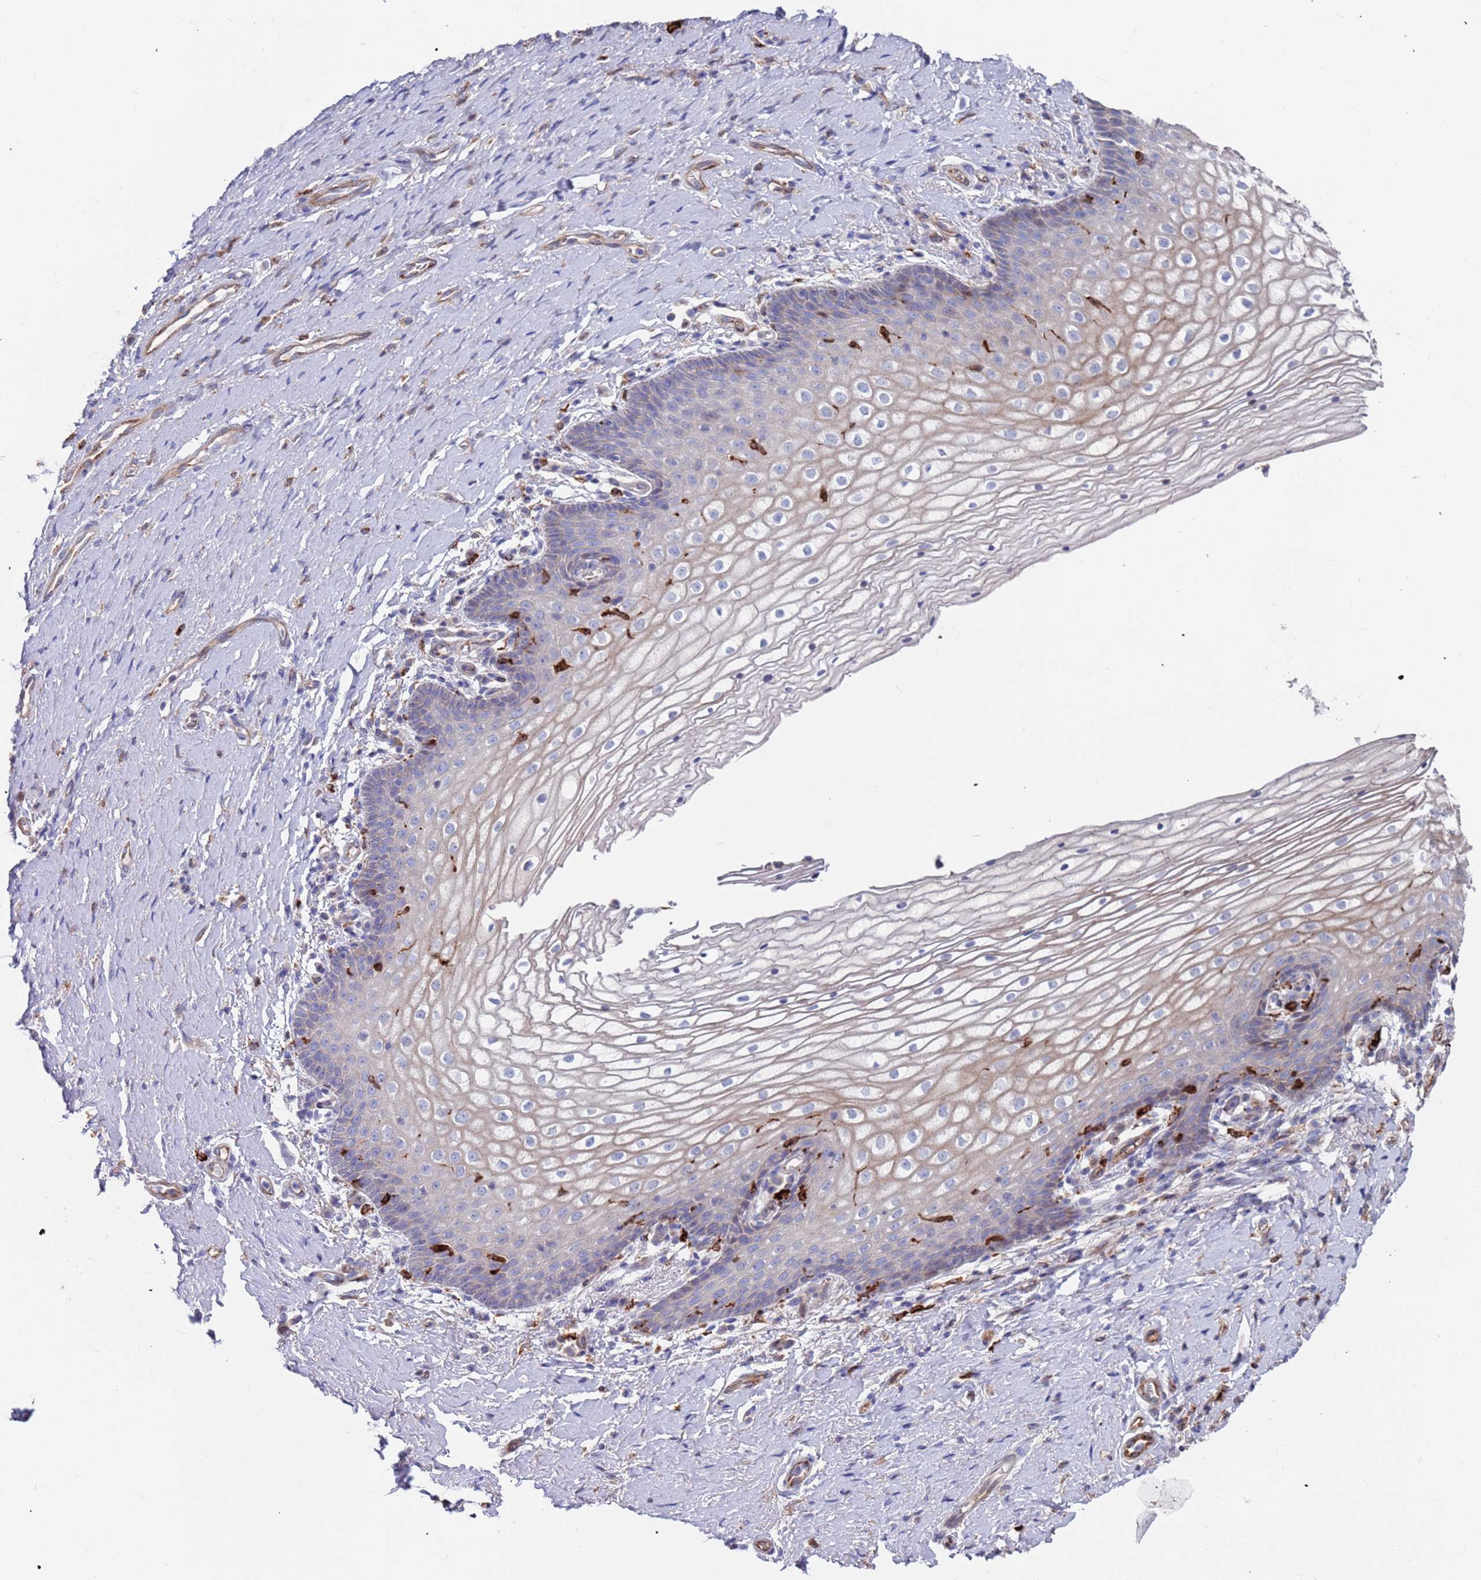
{"staining": {"intensity": "moderate", "quantity": "25%-75%", "location": "cytoplasmic/membranous"}, "tissue": "vagina", "cell_type": "Squamous epithelial cells", "image_type": "normal", "snomed": [{"axis": "morphology", "description": "Normal tissue, NOS"}, {"axis": "topography", "description": "Vagina"}], "caption": "A brown stain shows moderate cytoplasmic/membranous expression of a protein in squamous epithelial cells of normal vagina. The staining was performed using DAB, with brown indicating positive protein expression. Nuclei are stained blue with hematoxylin.", "gene": "GREB1L", "patient": {"sex": "female", "age": 60}}